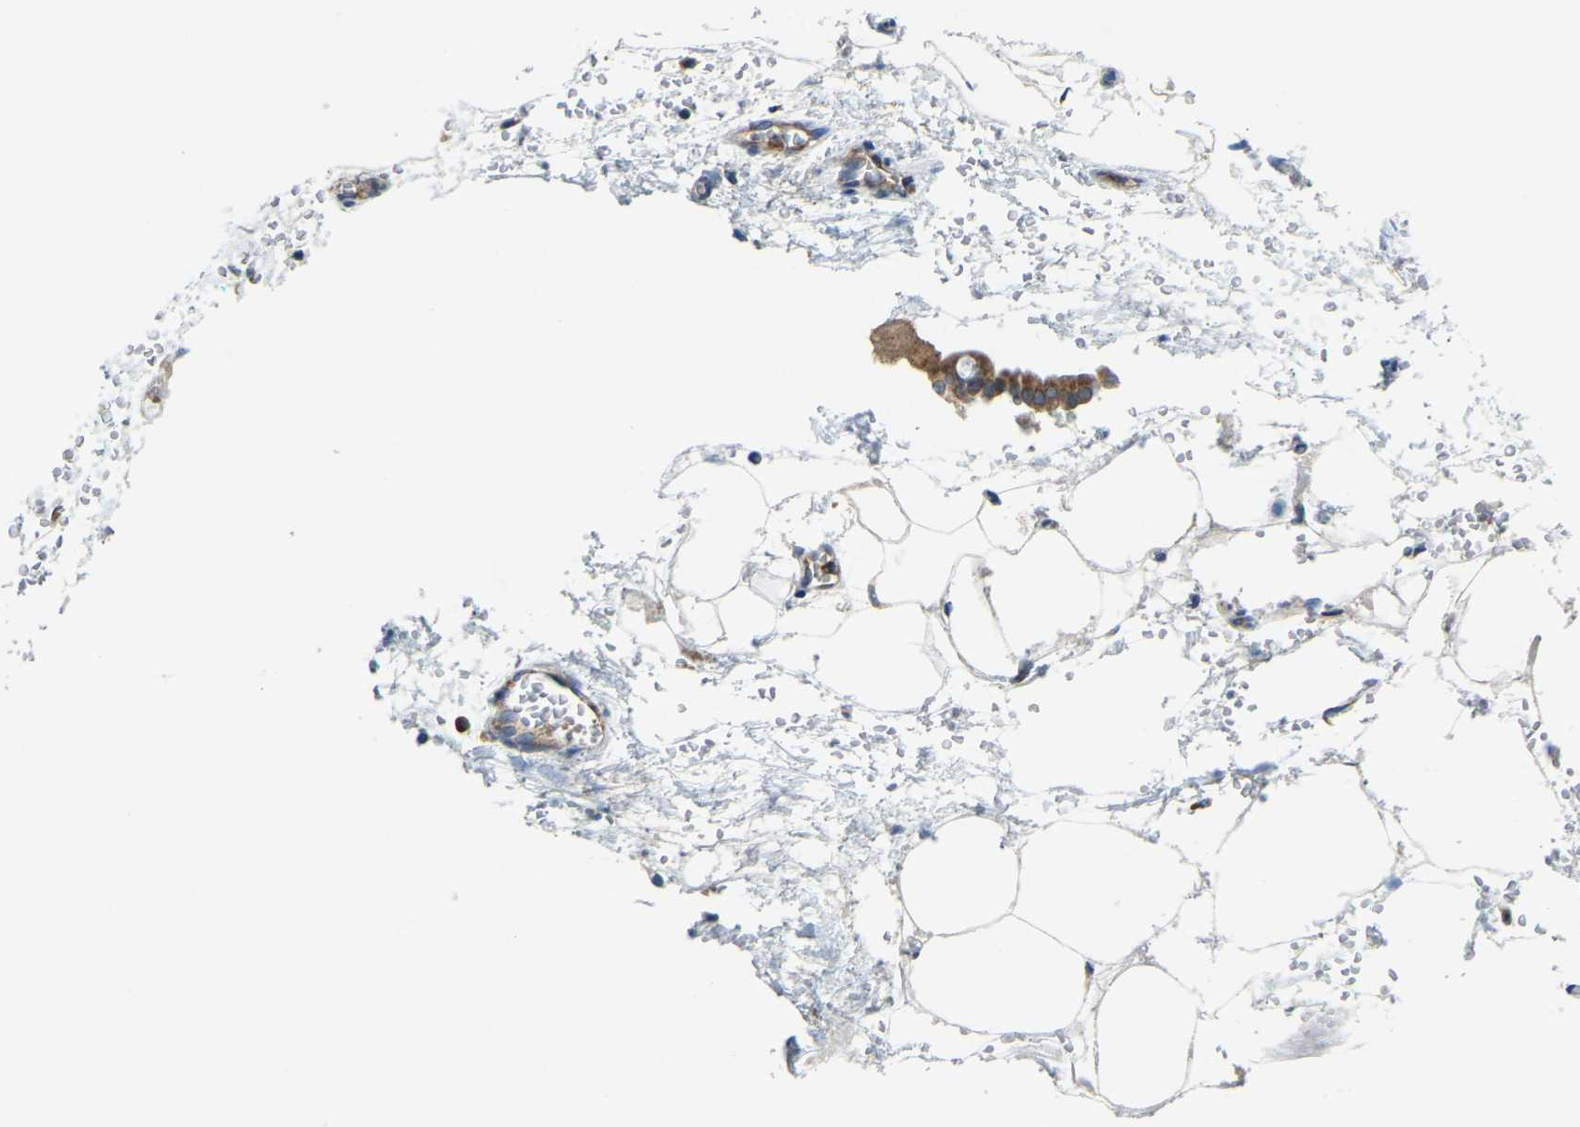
{"staining": {"intensity": "moderate", "quantity": ">75%", "location": "cytoplasmic/membranous"}, "tissue": "pancreatic cancer", "cell_type": "Tumor cells", "image_type": "cancer", "snomed": [{"axis": "morphology", "description": "Adenocarcinoma, NOS"}, {"axis": "topography", "description": "Pancreas"}], "caption": "Immunohistochemical staining of pancreatic cancer (adenocarcinoma) displays medium levels of moderate cytoplasmic/membranous expression in about >75% of tumor cells.", "gene": "SND1", "patient": {"sex": "female", "age": 70}}